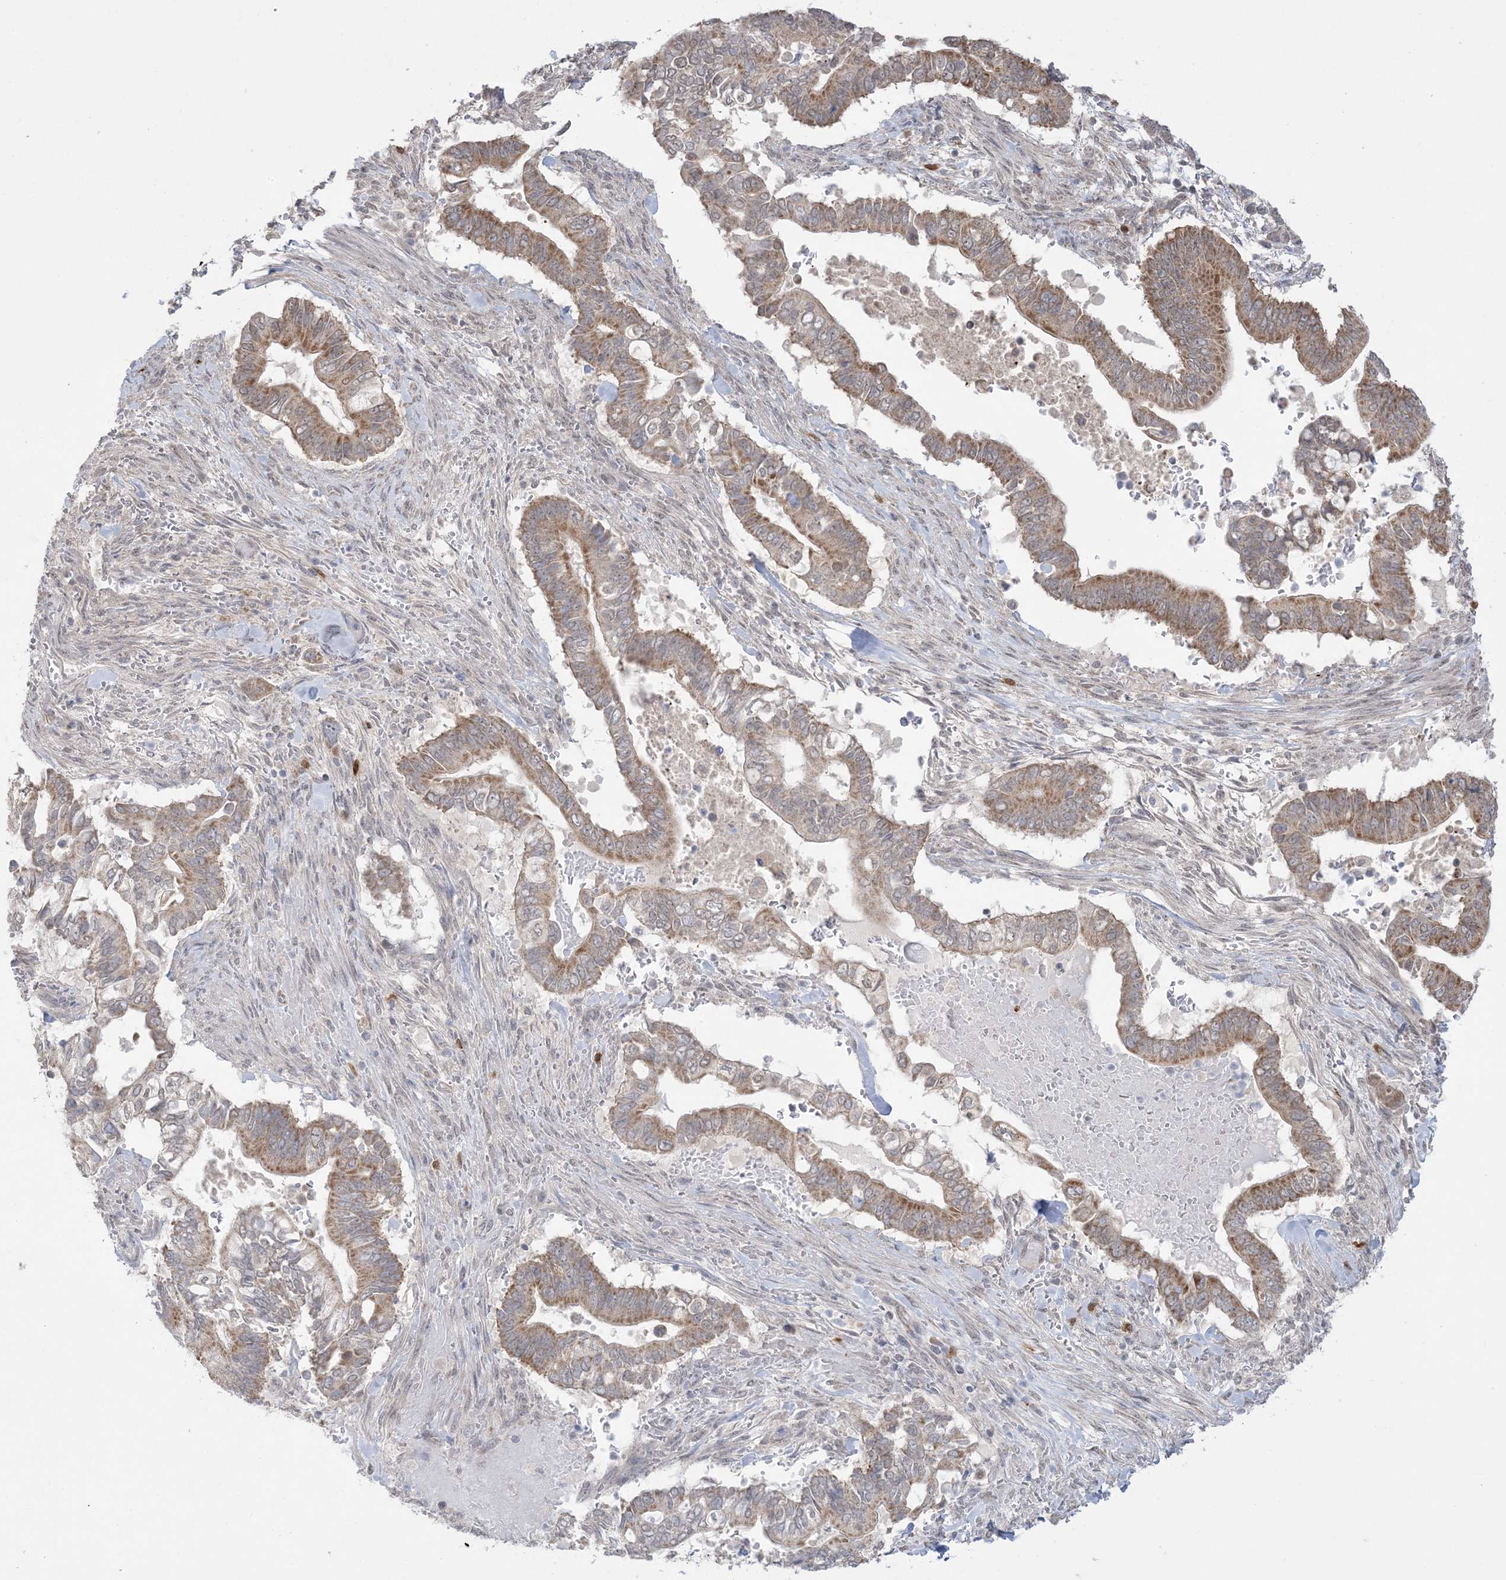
{"staining": {"intensity": "moderate", "quantity": ">75%", "location": "cytoplasmic/membranous"}, "tissue": "pancreatic cancer", "cell_type": "Tumor cells", "image_type": "cancer", "snomed": [{"axis": "morphology", "description": "Adenocarcinoma, NOS"}, {"axis": "topography", "description": "Pancreas"}], "caption": "Pancreatic cancer (adenocarcinoma) stained for a protein reveals moderate cytoplasmic/membranous positivity in tumor cells.", "gene": "TRMT10C", "patient": {"sex": "male", "age": 68}}